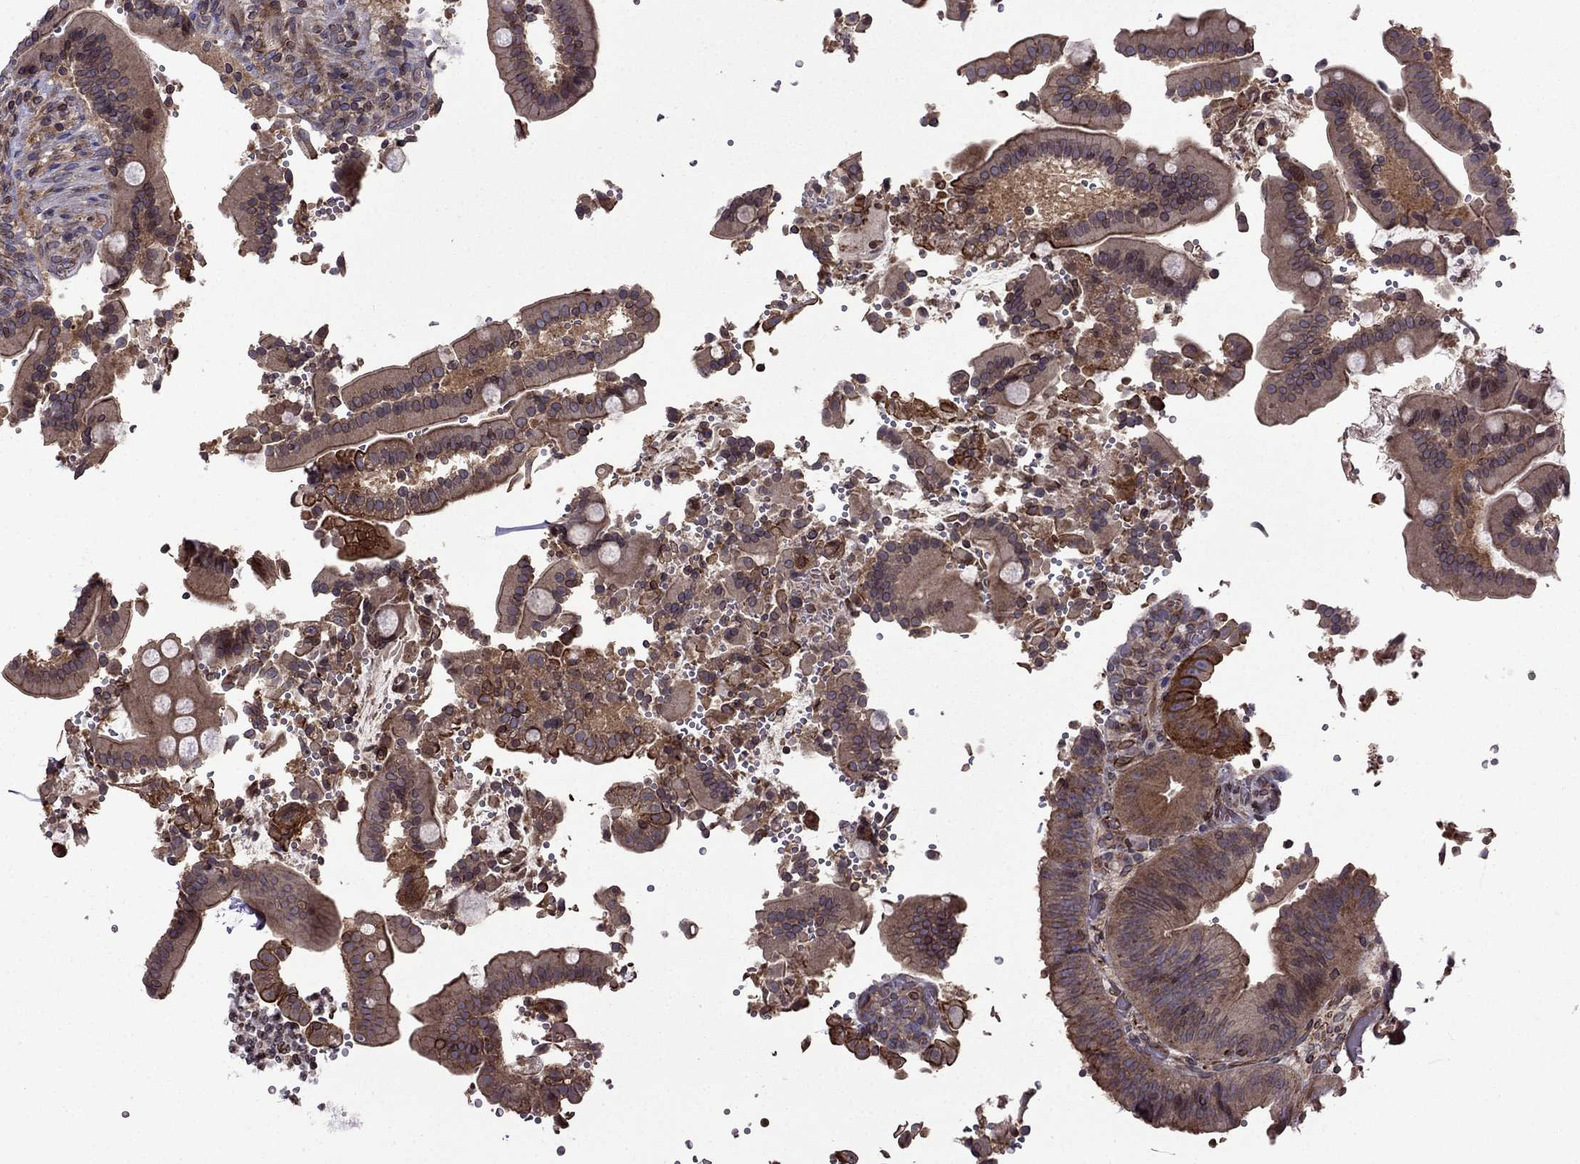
{"staining": {"intensity": "moderate", "quantity": ">75%", "location": "cytoplasmic/membranous"}, "tissue": "duodenum", "cell_type": "Glandular cells", "image_type": "normal", "snomed": [{"axis": "morphology", "description": "Normal tissue, NOS"}, {"axis": "topography", "description": "Duodenum"}], "caption": "DAB immunohistochemical staining of normal human duodenum reveals moderate cytoplasmic/membranous protein staining in about >75% of glandular cells. (DAB IHC, brown staining for protein, blue staining for nuclei).", "gene": "CDC42BPA", "patient": {"sex": "female", "age": 62}}